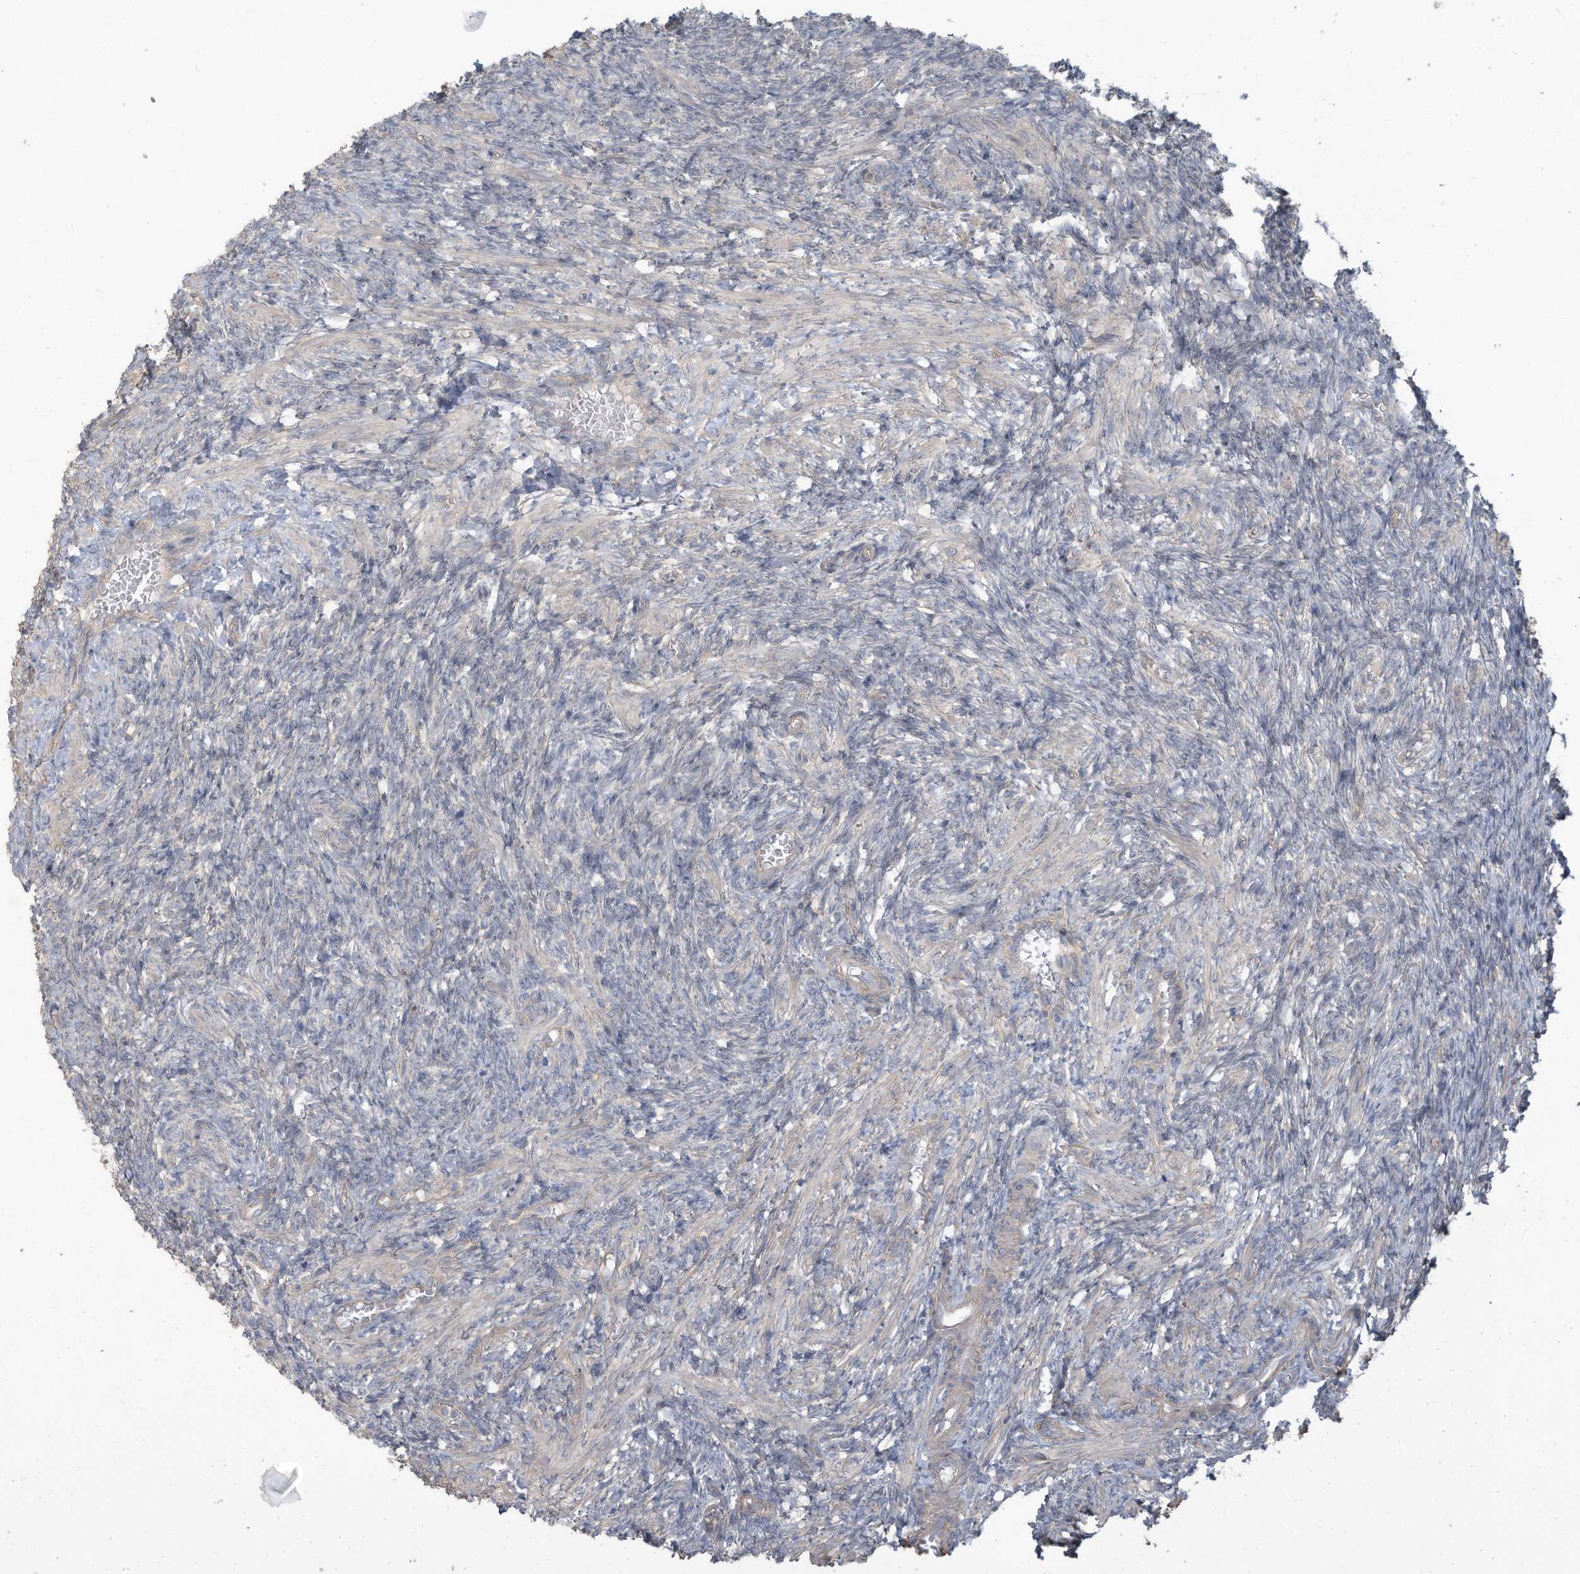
{"staining": {"intensity": "negative", "quantity": "none", "location": "none"}, "tissue": "ovary", "cell_type": "Ovarian stroma cells", "image_type": "normal", "snomed": [{"axis": "morphology", "description": "Normal tissue, NOS"}, {"axis": "topography", "description": "Ovary"}], "caption": "An image of ovary stained for a protein displays no brown staining in ovarian stroma cells. (DAB (3,3'-diaminobenzidine) immunohistochemistry (IHC), high magnification).", "gene": "MAGIX", "patient": {"sex": "female", "age": 27}}